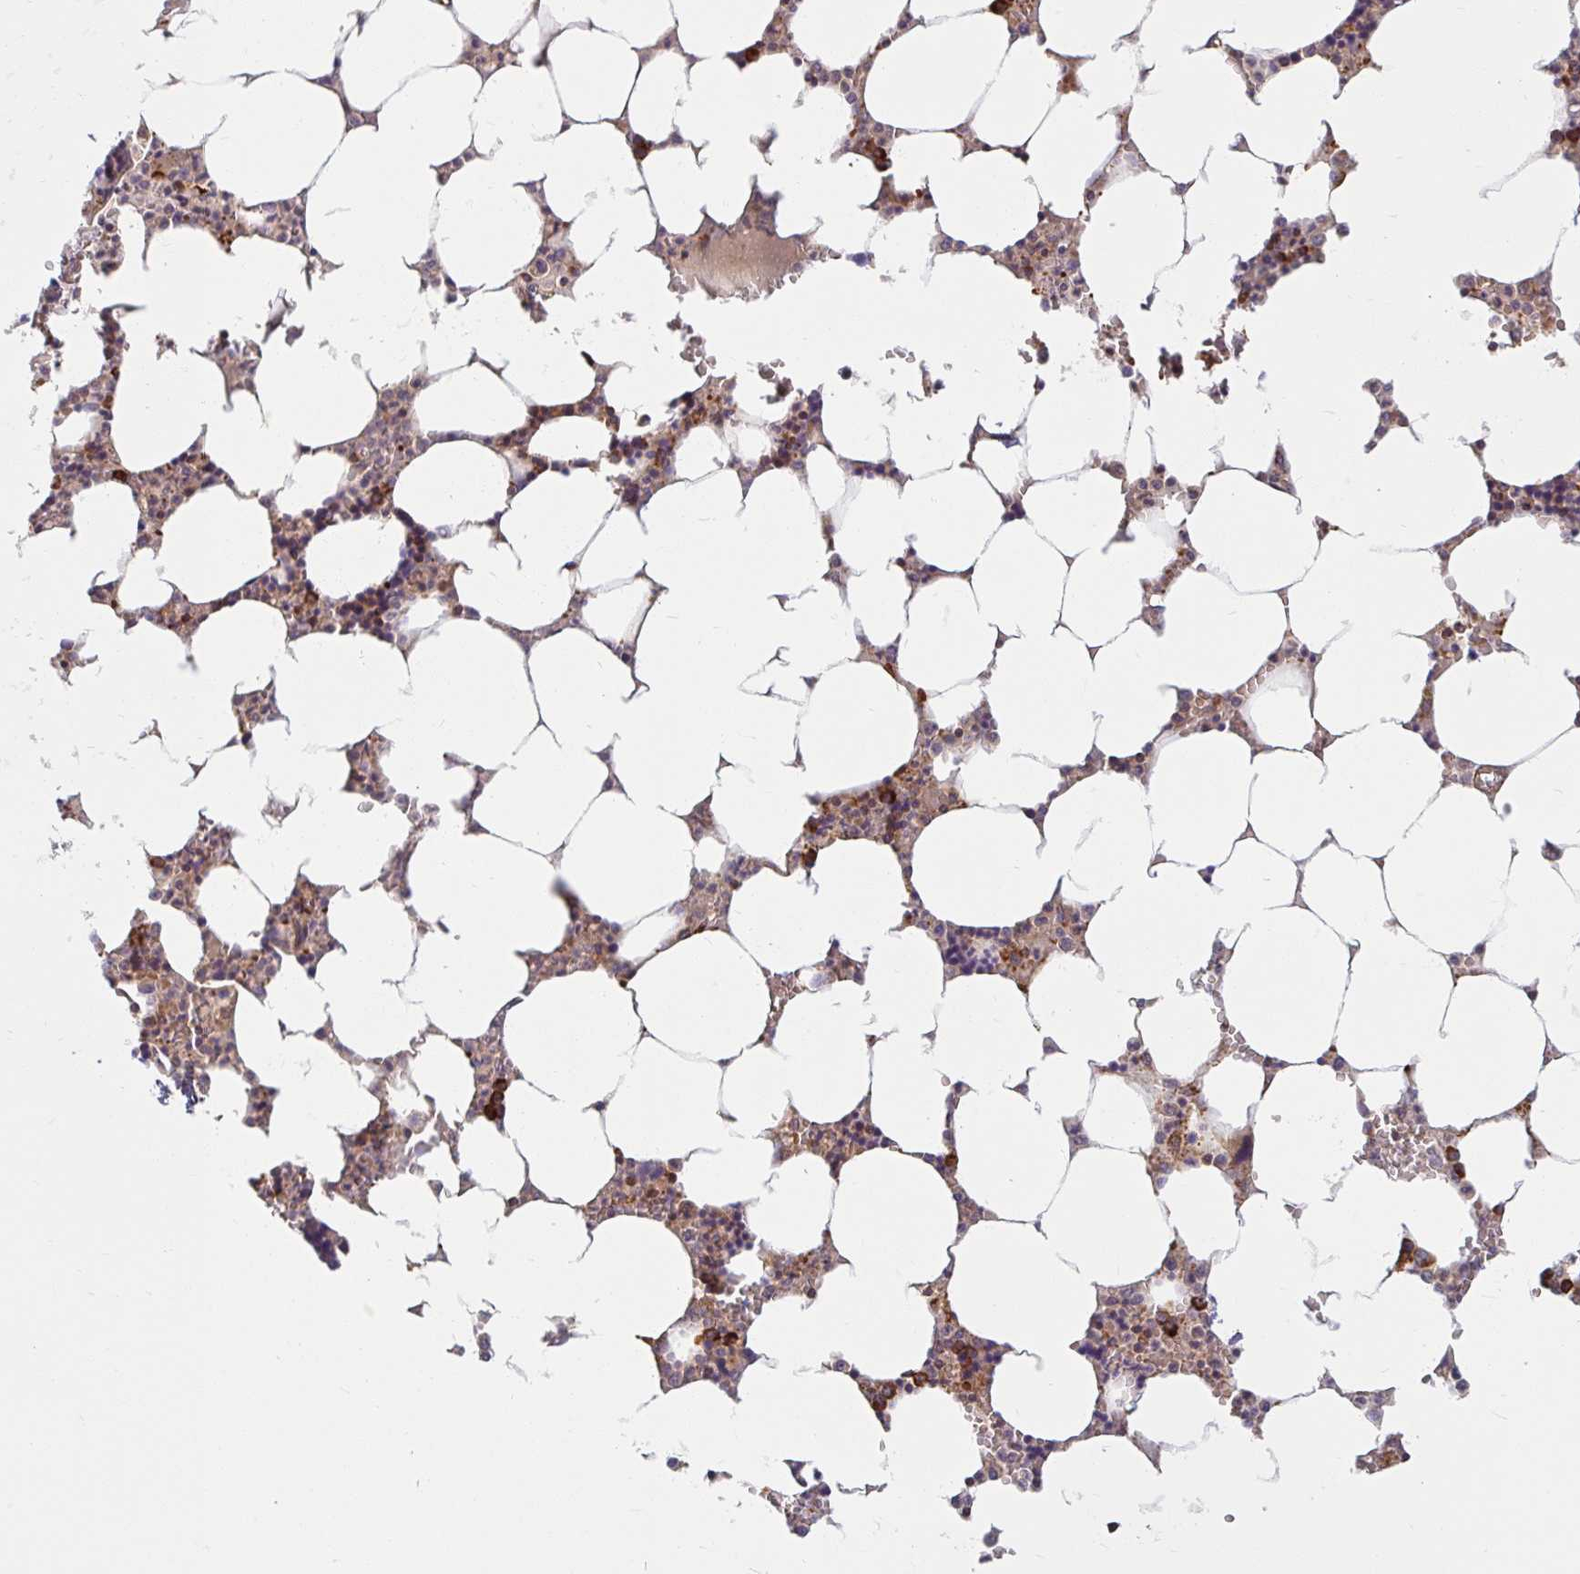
{"staining": {"intensity": "moderate", "quantity": "25%-75%", "location": "cytoplasmic/membranous"}, "tissue": "bone marrow", "cell_type": "Hematopoietic cells", "image_type": "normal", "snomed": [{"axis": "morphology", "description": "Normal tissue, NOS"}, {"axis": "topography", "description": "Bone marrow"}], "caption": "Benign bone marrow exhibits moderate cytoplasmic/membranous staining in approximately 25%-75% of hematopoietic cells.", "gene": "BTF3", "patient": {"sex": "male", "age": 64}}